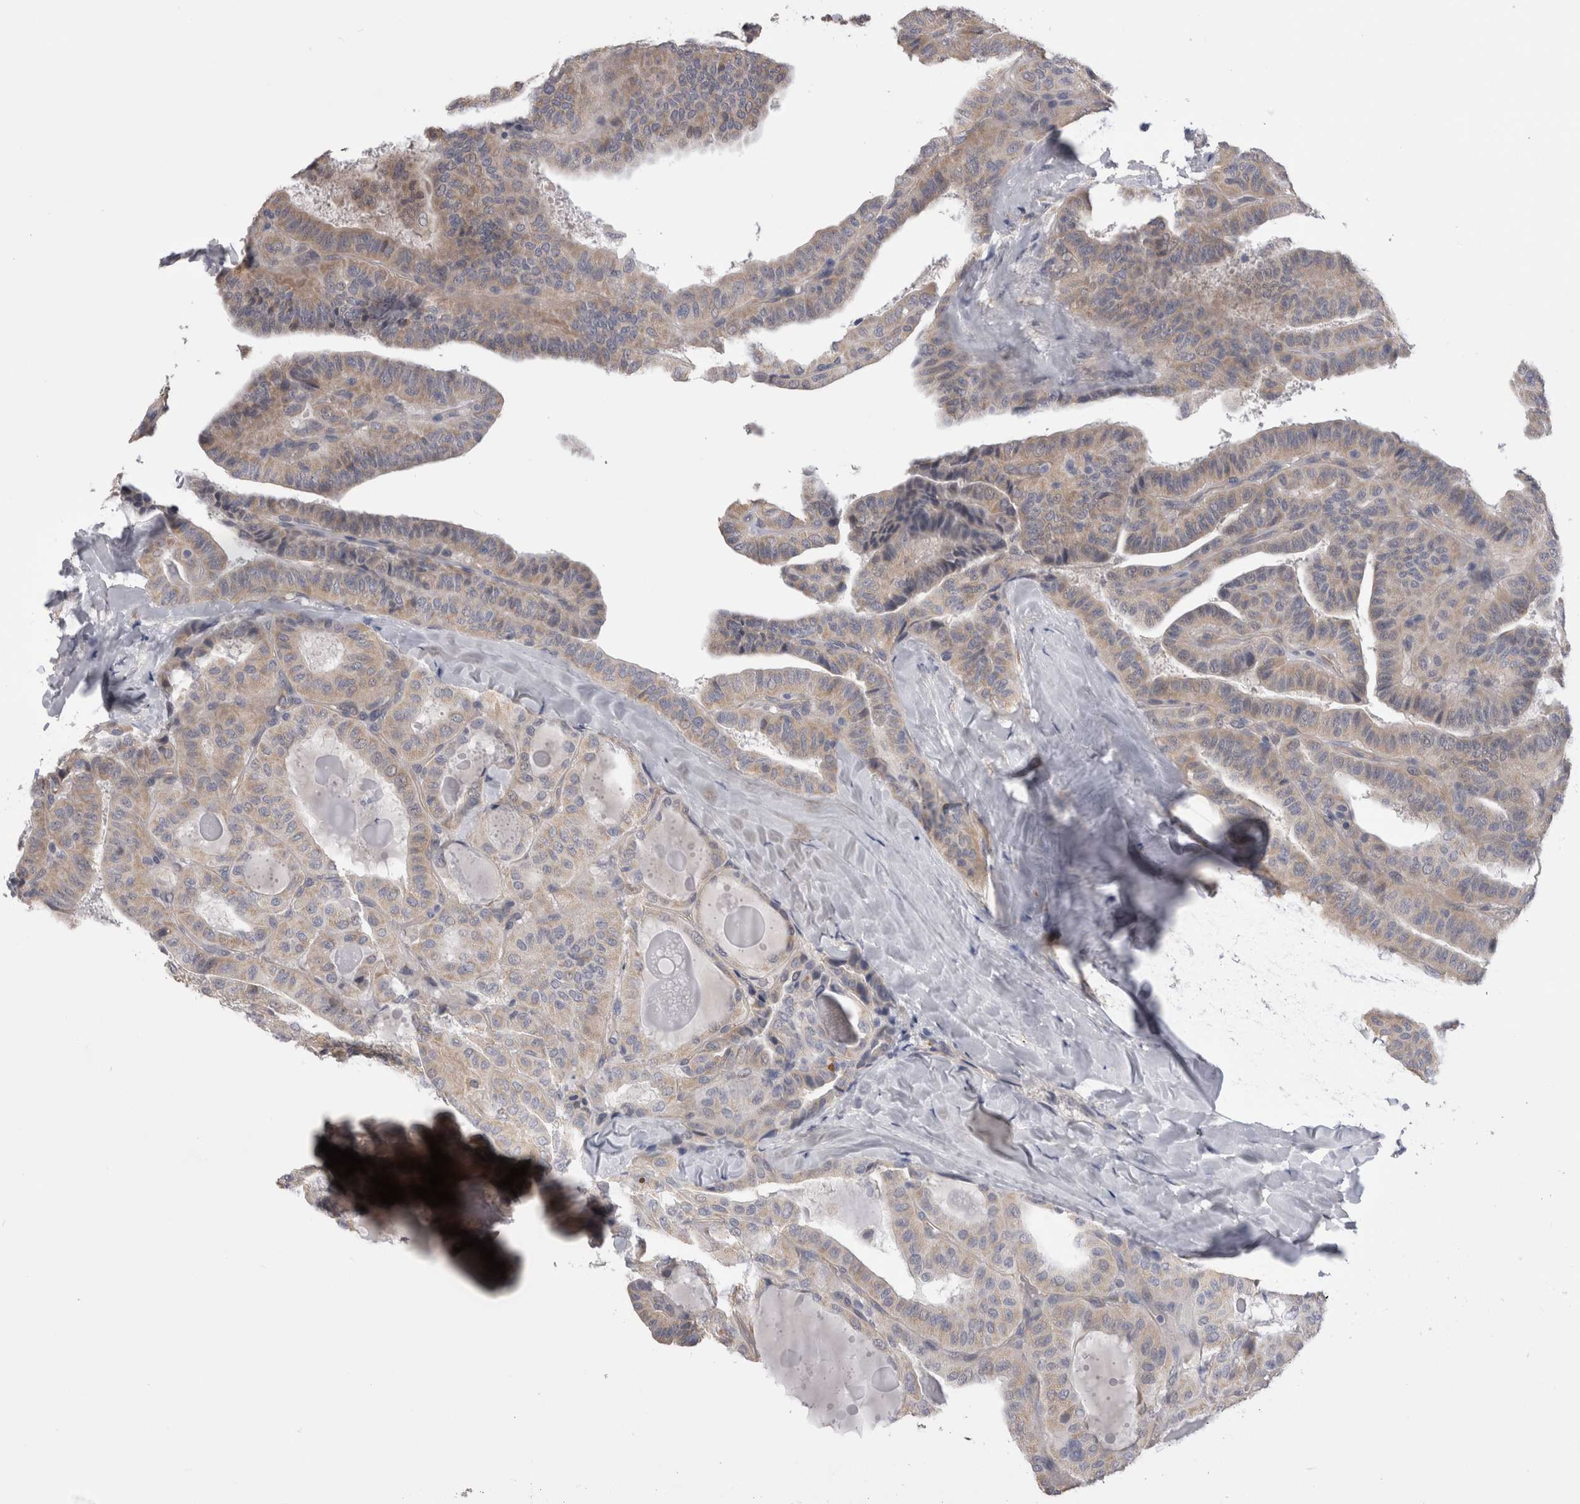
{"staining": {"intensity": "weak", "quantity": "<25%", "location": "cytoplasmic/membranous"}, "tissue": "thyroid cancer", "cell_type": "Tumor cells", "image_type": "cancer", "snomed": [{"axis": "morphology", "description": "Papillary adenocarcinoma, NOS"}, {"axis": "topography", "description": "Thyroid gland"}], "caption": "The immunohistochemistry photomicrograph has no significant staining in tumor cells of thyroid papillary adenocarcinoma tissue.", "gene": "ARHGAP29", "patient": {"sex": "male", "age": 77}}